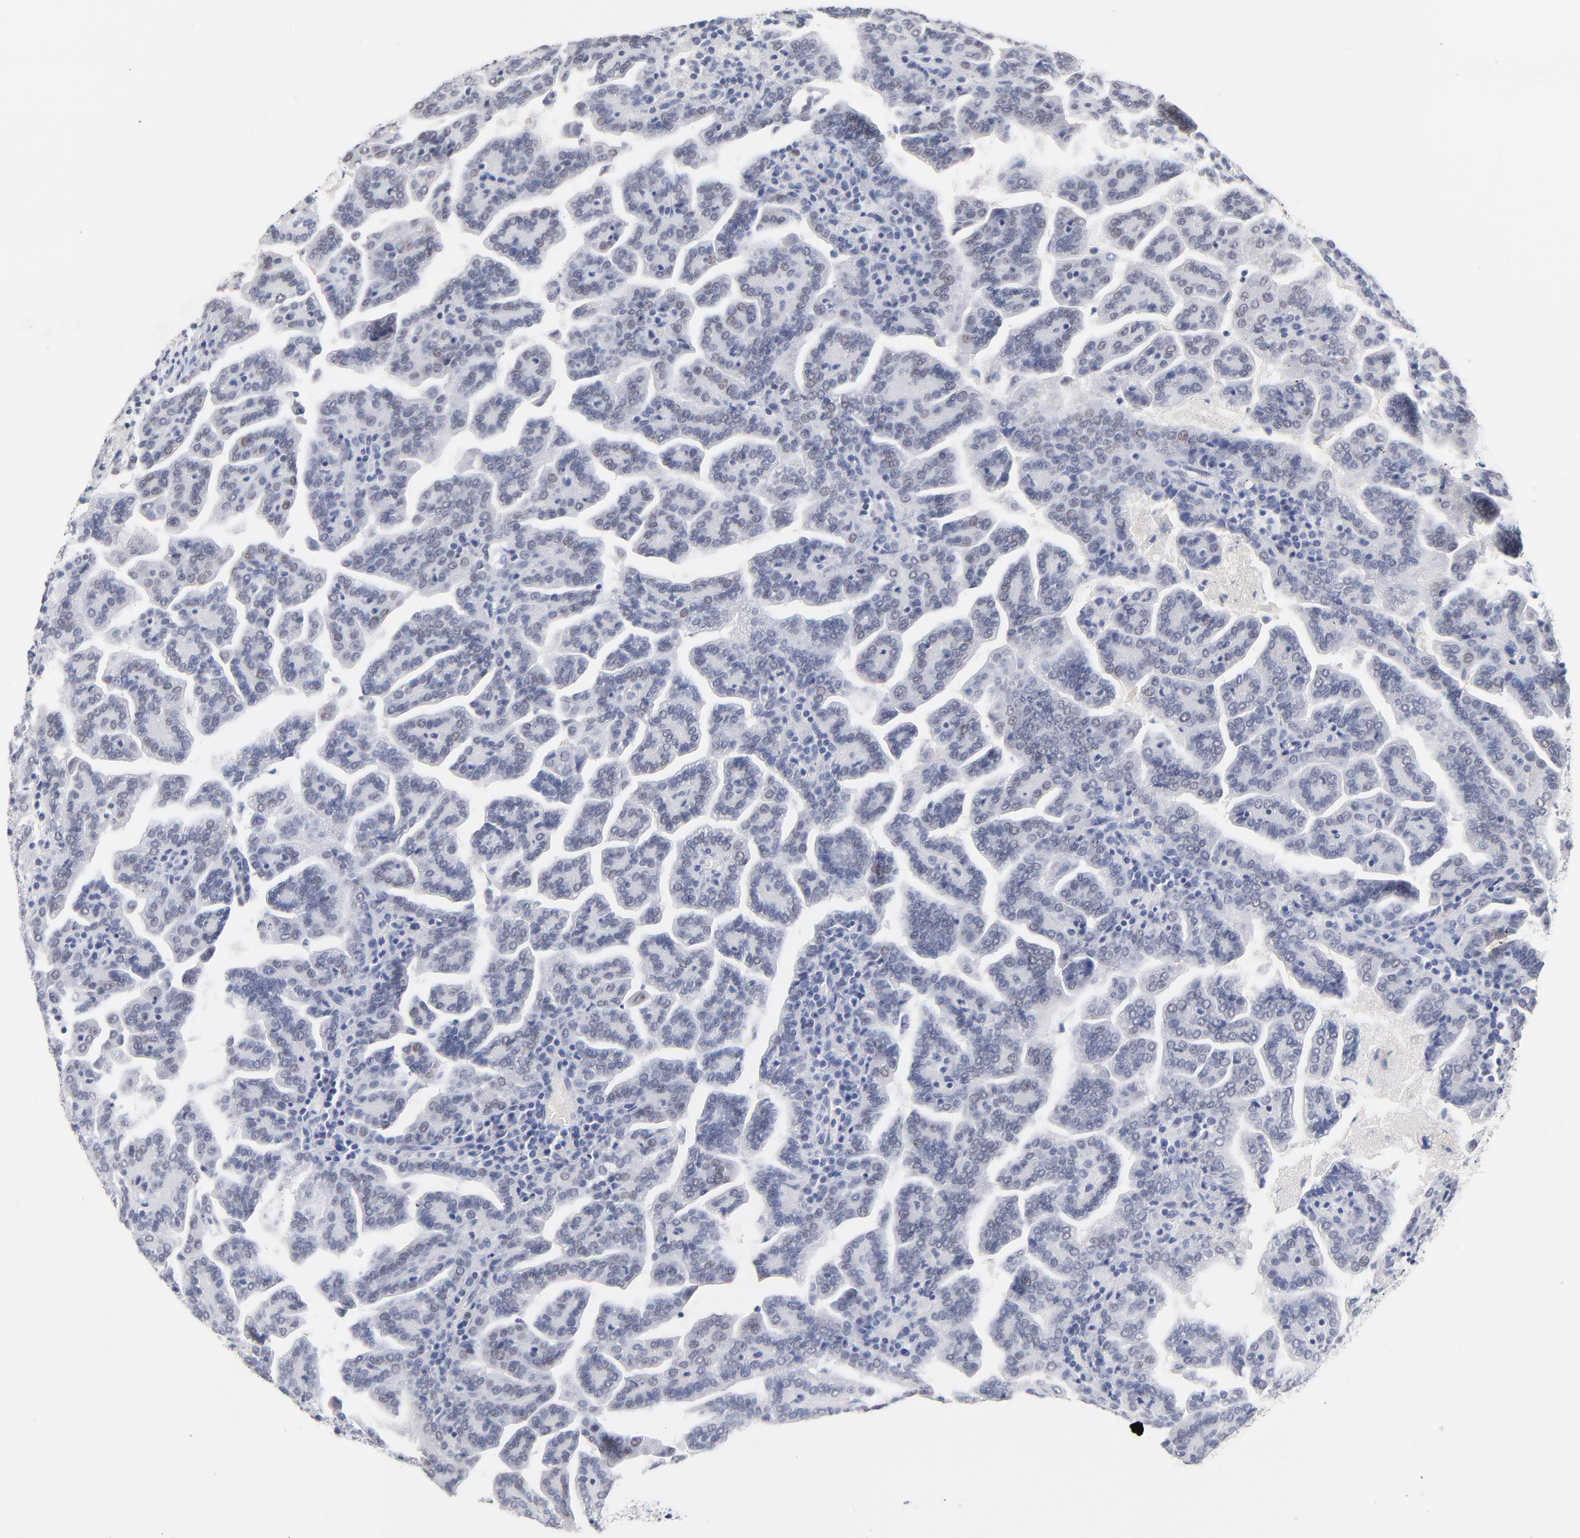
{"staining": {"intensity": "weak", "quantity": "25%-75%", "location": "nuclear"}, "tissue": "renal cancer", "cell_type": "Tumor cells", "image_type": "cancer", "snomed": [{"axis": "morphology", "description": "Adenocarcinoma, NOS"}, {"axis": "topography", "description": "Kidney"}], "caption": "DAB immunohistochemical staining of human adenocarcinoma (renal) exhibits weak nuclear protein positivity in approximately 25%-75% of tumor cells.", "gene": "ORC2", "patient": {"sex": "male", "age": 61}}